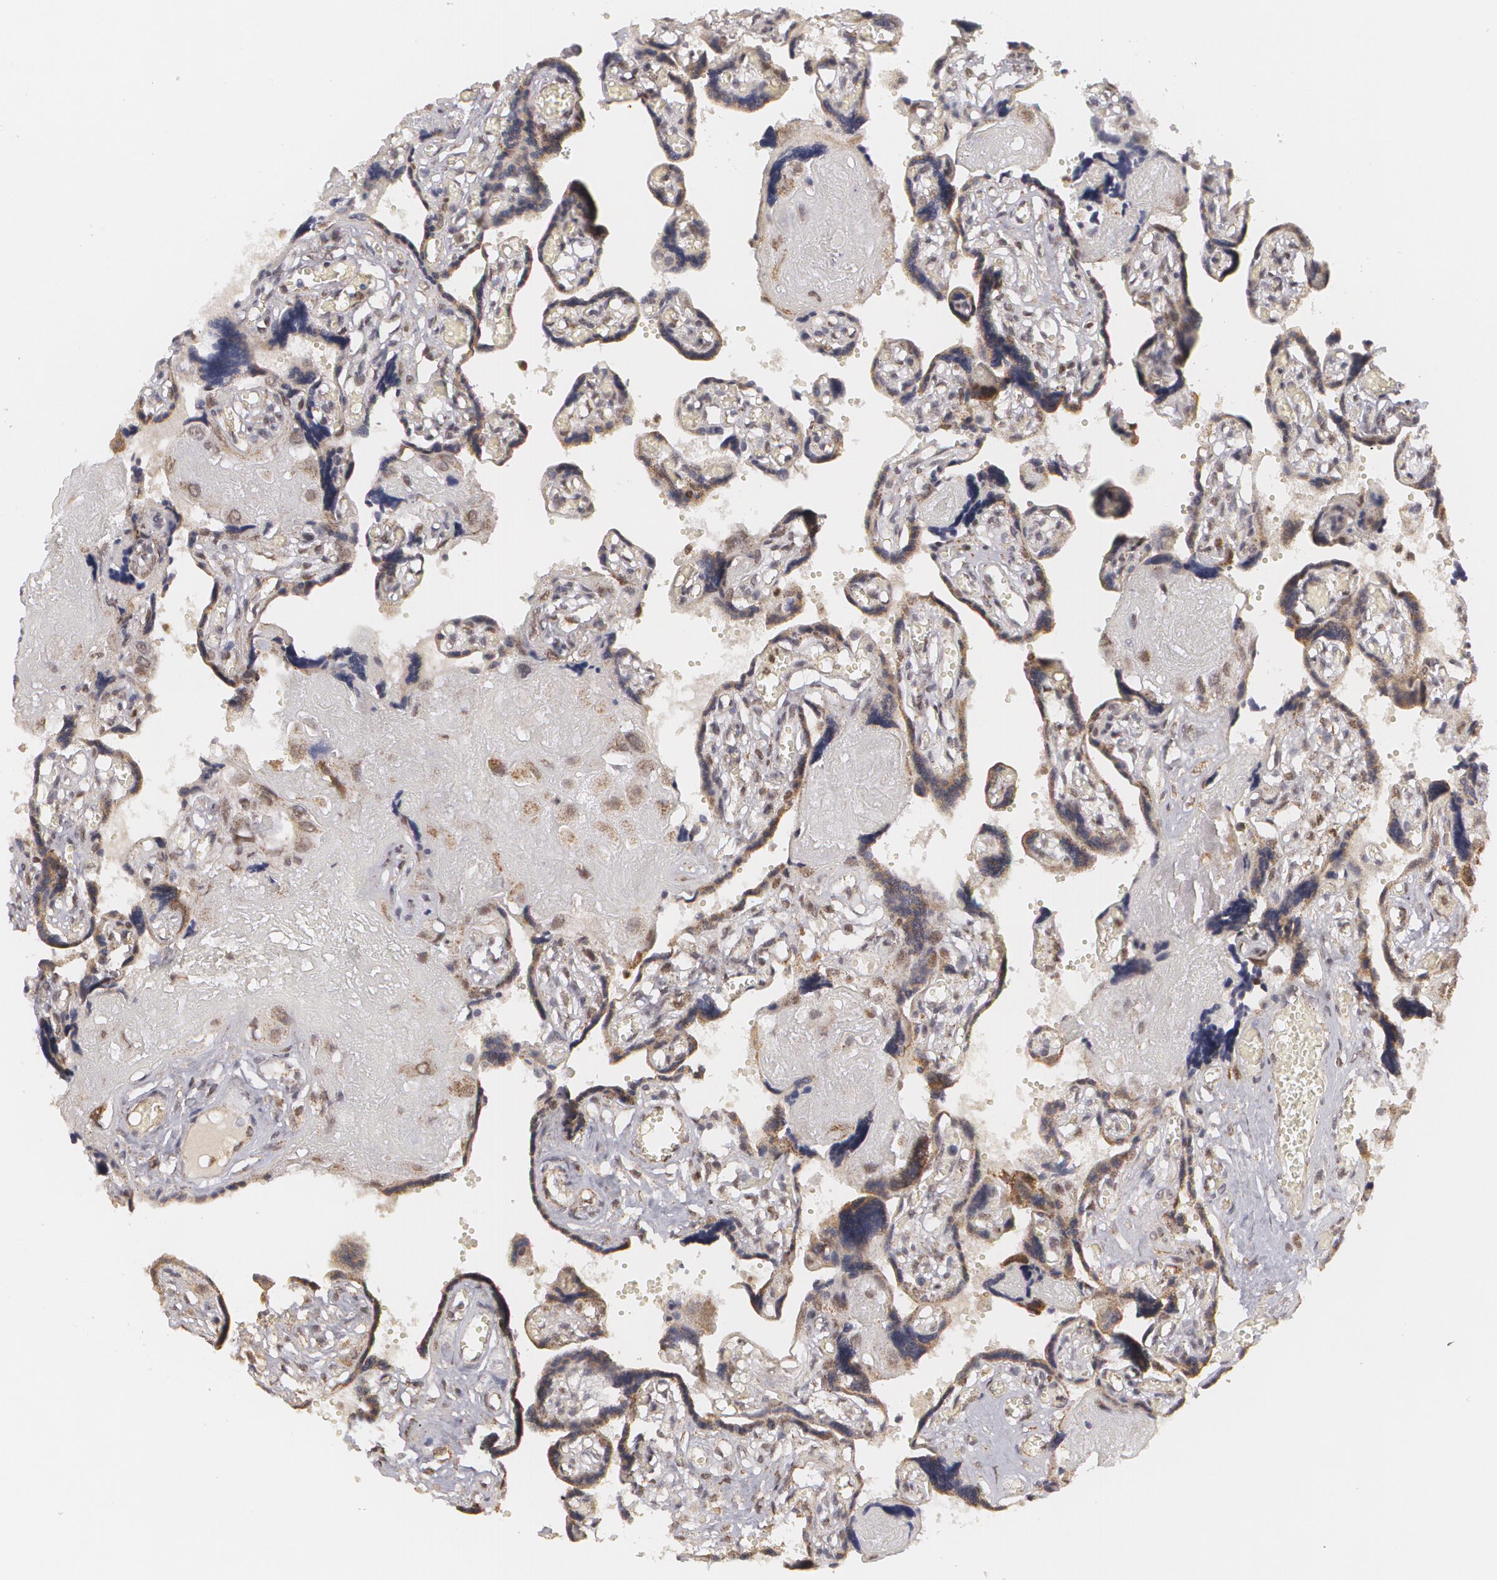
{"staining": {"intensity": "strong", "quantity": ">75%", "location": "nuclear"}, "tissue": "placenta", "cell_type": "Decidual cells", "image_type": "normal", "snomed": [{"axis": "morphology", "description": "Normal tissue, NOS"}, {"axis": "morphology", "description": "Degeneration, NOS"}, {"axis": "topography", "description": "Placenta"}], "caption": "An image of placenta stained for a protein displays strong nuclear brown staining in decidual cells.", "gene": "MXD1", "patient": {"sex": "female", "age": 35}}